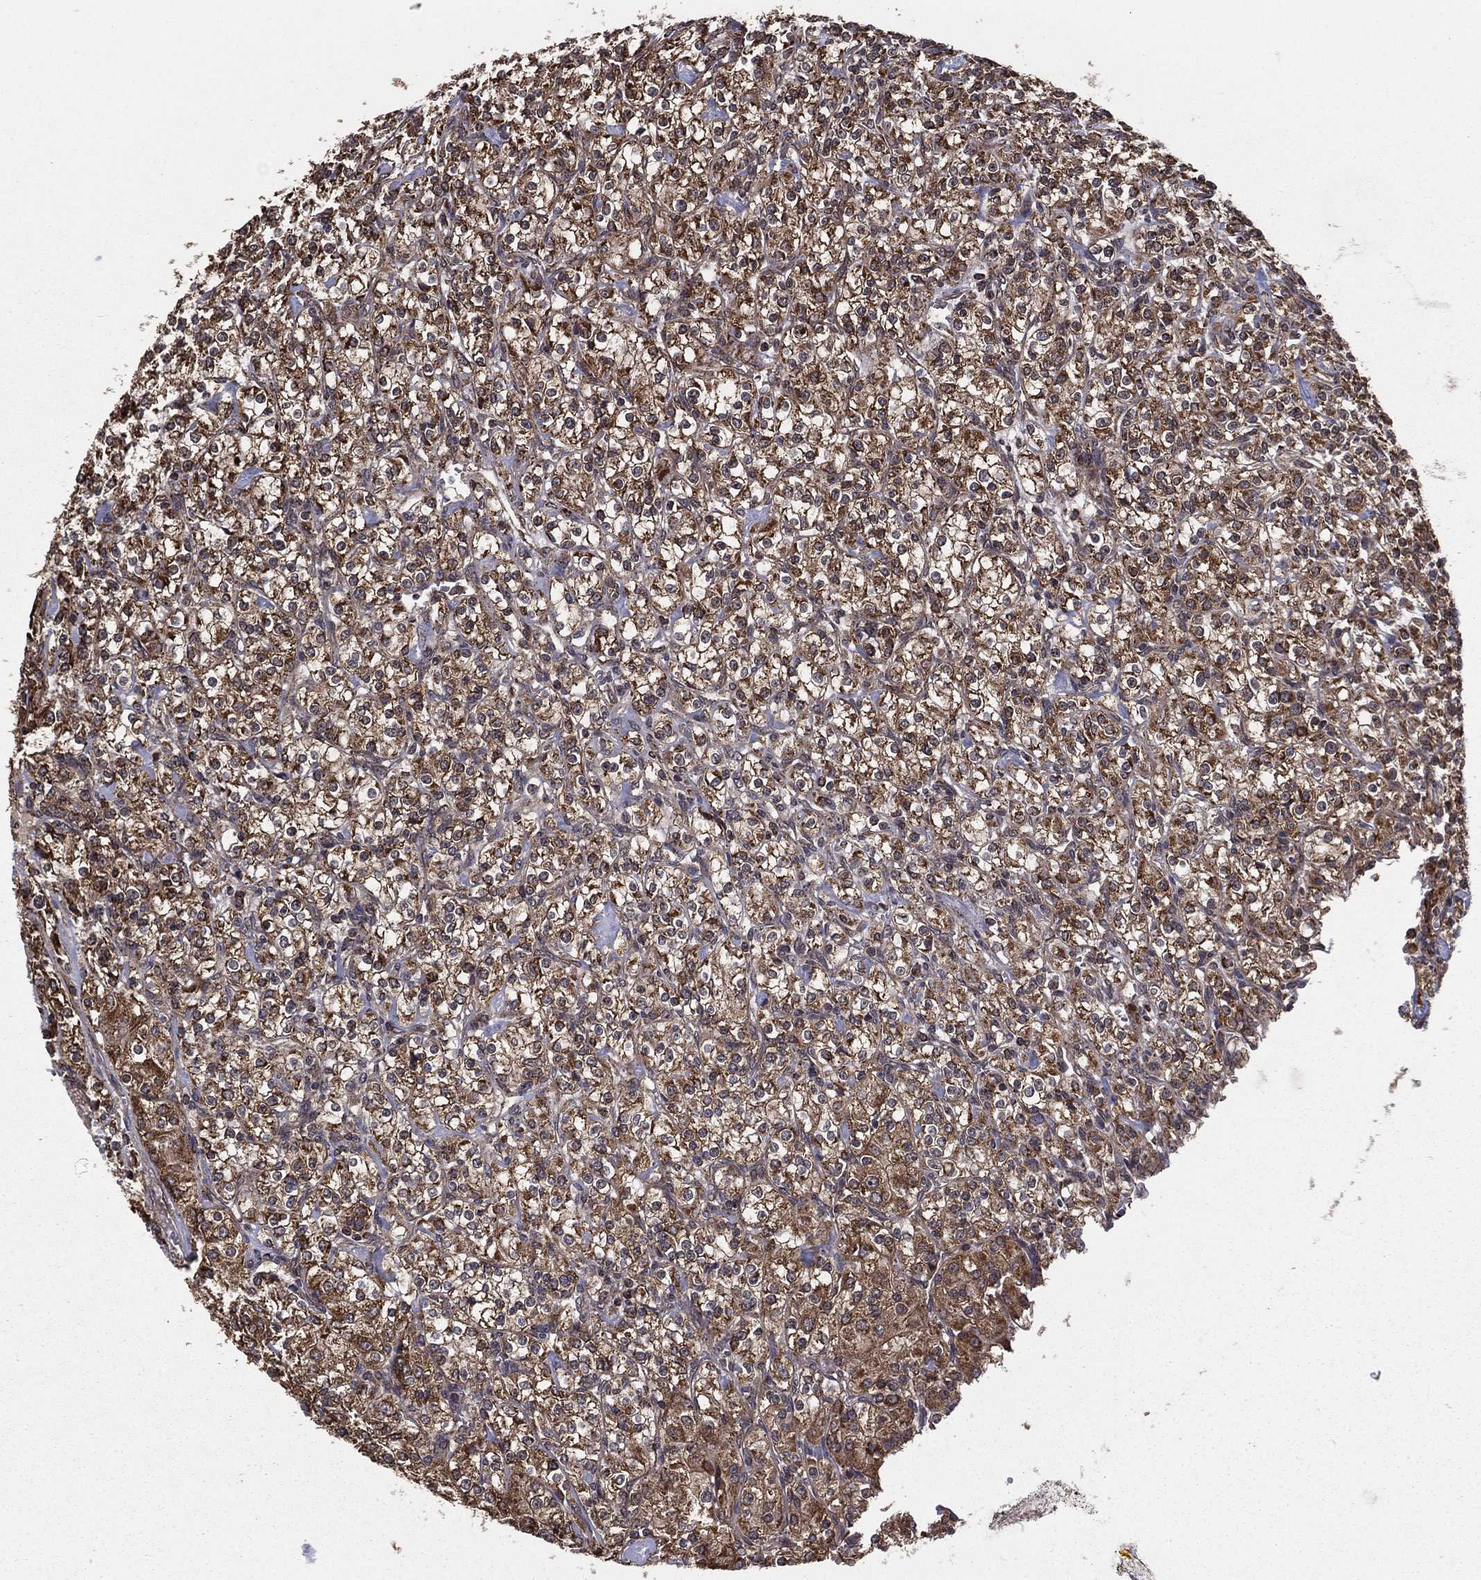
{"staining": {"intensity": "strong", "quantity": ">75%", "location": "cytoplasmic/membranous"}, "tissue": "renal cancer", "cell_type": "Tumor cells", "image_type": "cancer", "snomed": [{"axis": "morphology", "description": "Adenocarcinoma, NOS"}, {"axis": "topography", "description": "Kidney"}], "caption": "Tumor cells show strong cytoplasmic/membranous staining in approximately >75% of cells in renal cancer.", "gene": "RIGI", "patient": {"sex": "male", "age": 77}}